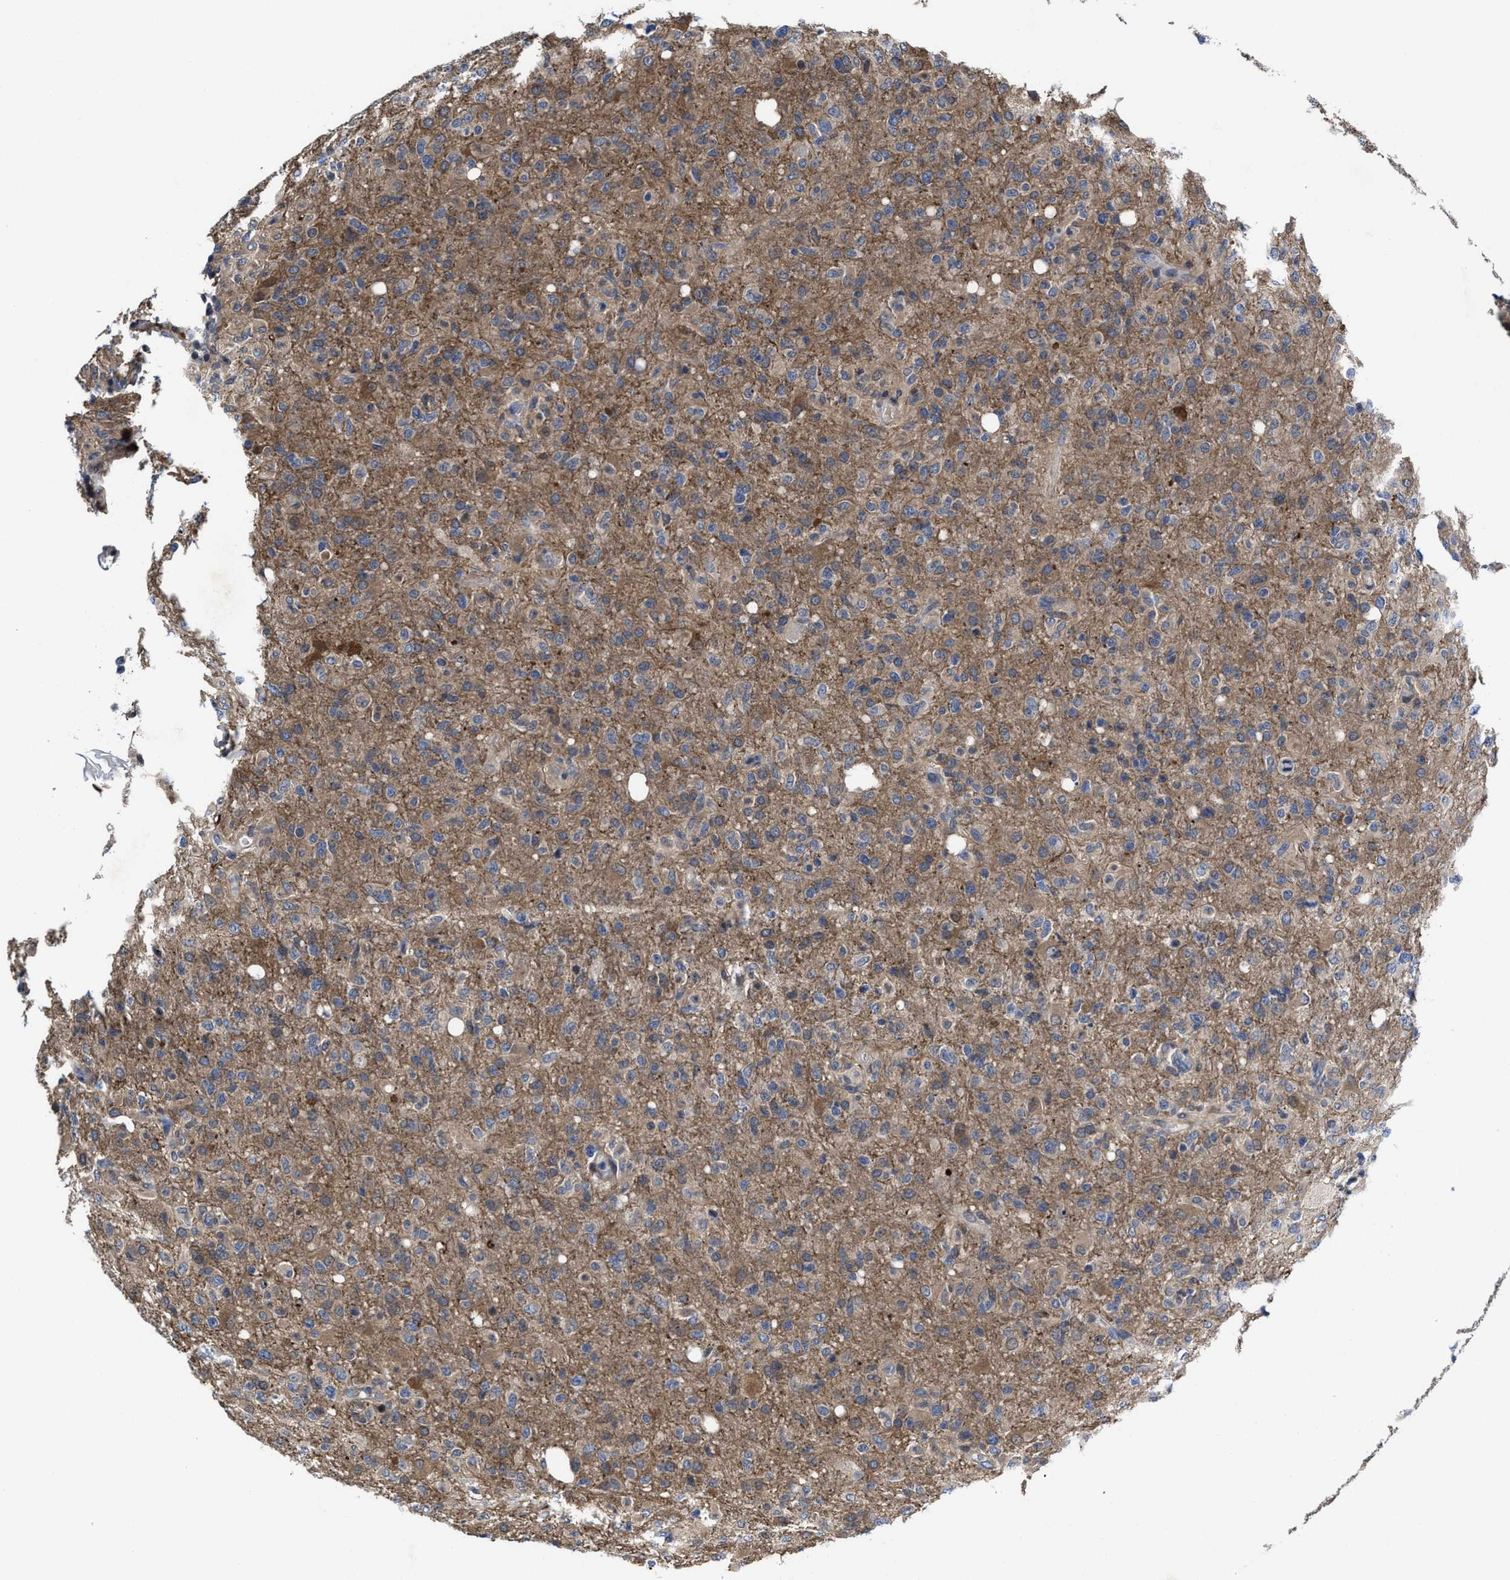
{"staining": {"intensity": "weak", "quantity": "25%-75%", "location": "cytoplasmic/membranous"}, "tissue": "glioma", "cell_type": "Tumor cells", "image_type": "cancer", "snomed": [{"axis": "morphology", "description": "Glioma, malignant, High grade"}, {"axis": "topography", "description": "Brain"}], "caption": "Immunohistochemical staining of human high-grade glioma (malignant) exhibits weak cytoplasmic/membranous protein positivity in approximately 25%-75% of tumor cells. Ihc stains the protein of interest in brown and the nuclei are stained blue.", "gene": "KIF12", "patient": {"sex": "female", "age": 57}}